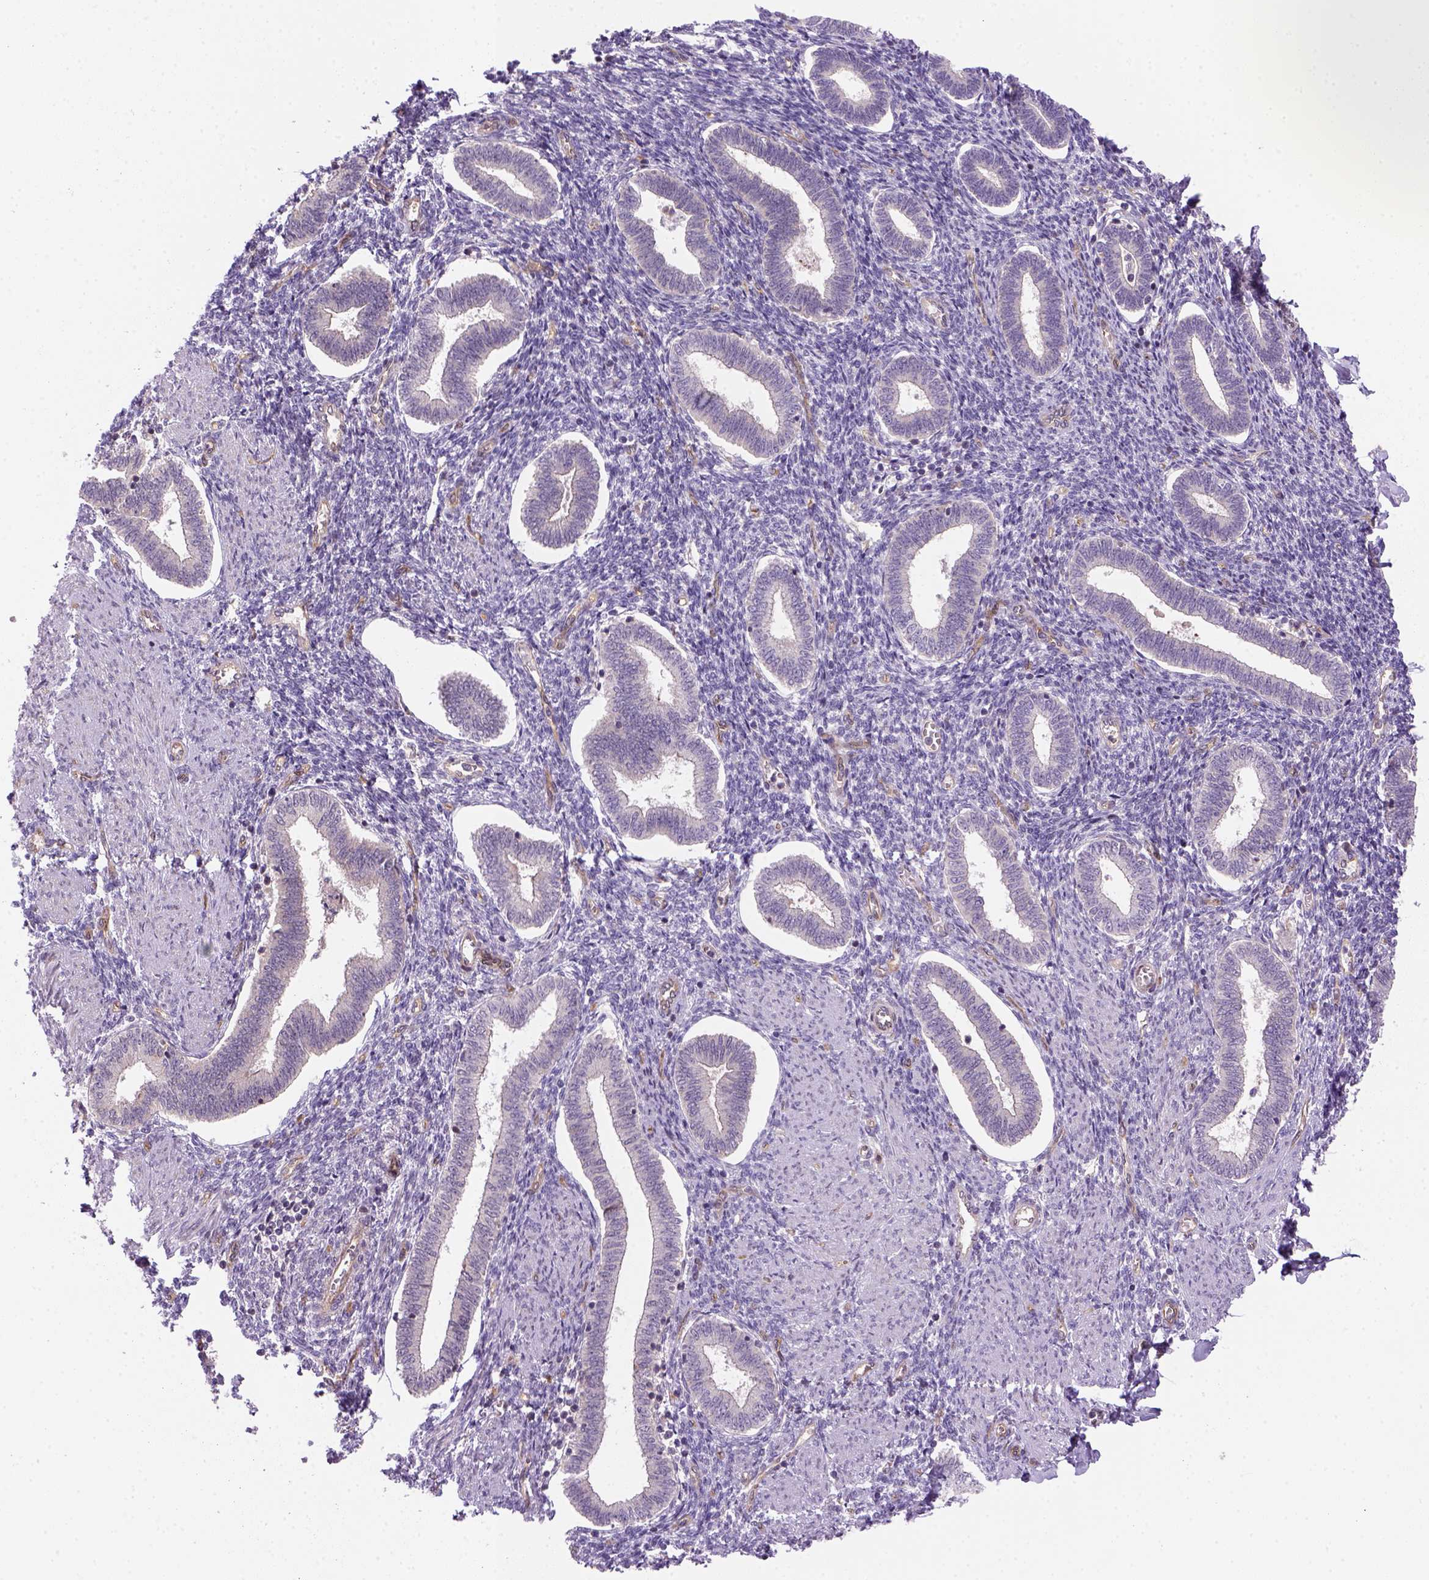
{"staining": {"intensity": "negative", "quantity": "none", "location": "none"}, "tissue": "endometrium", "cell_type": "Cells in endometrial stroma", "image_type": "normal", "snomed": [{"axis": "morphology", "description": "Normal tissue, NOS"}, {"axis": "topography", "description": "Endometrium"}], "caption": "Immunohistochemical staining of benign human endometrium exhibits no significant positivity in cells in endometrial stroma.", "gene": "VSTM5", "patient": {"sex": "female", "age": 42}}